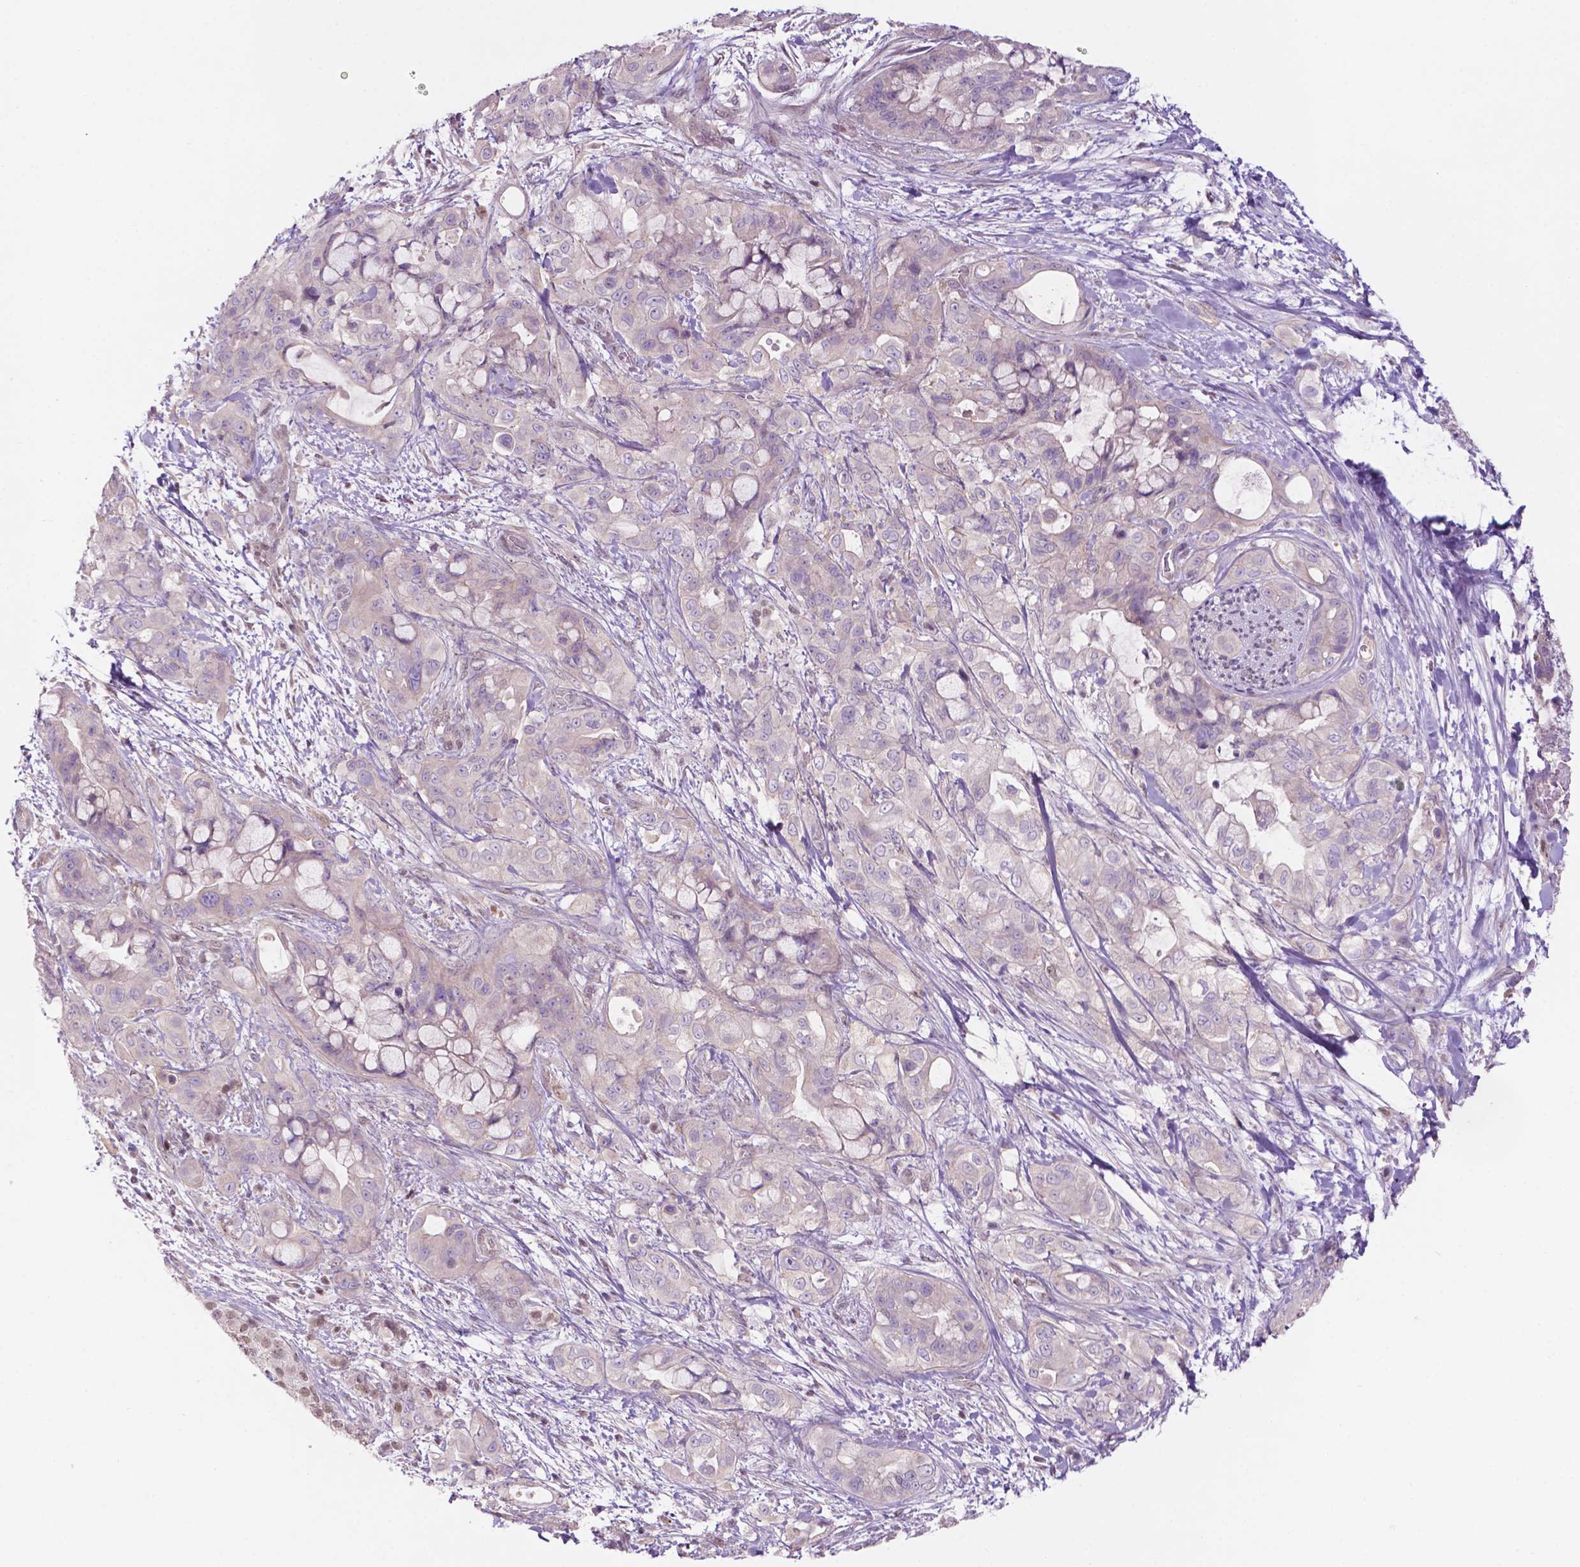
{"staining": {"intensity": "negative", "quantity": "none", "location": "none"}, "tissue": "pancreatic cancer", "cell_type": "Tumor cells", "image_type": "cancer", "snomed": [{"axis": "morphology", "description": "Adenocarcinoma, NOS"}, {"axis": "topography", "description": "Pancreas"}], "caption": "DAB immunohistochemical staining of pancreatic cancer displays no significant positivity in tumor cells.", "gene": "FAM50B", "patient": {"sex": "male", "age": 71}}